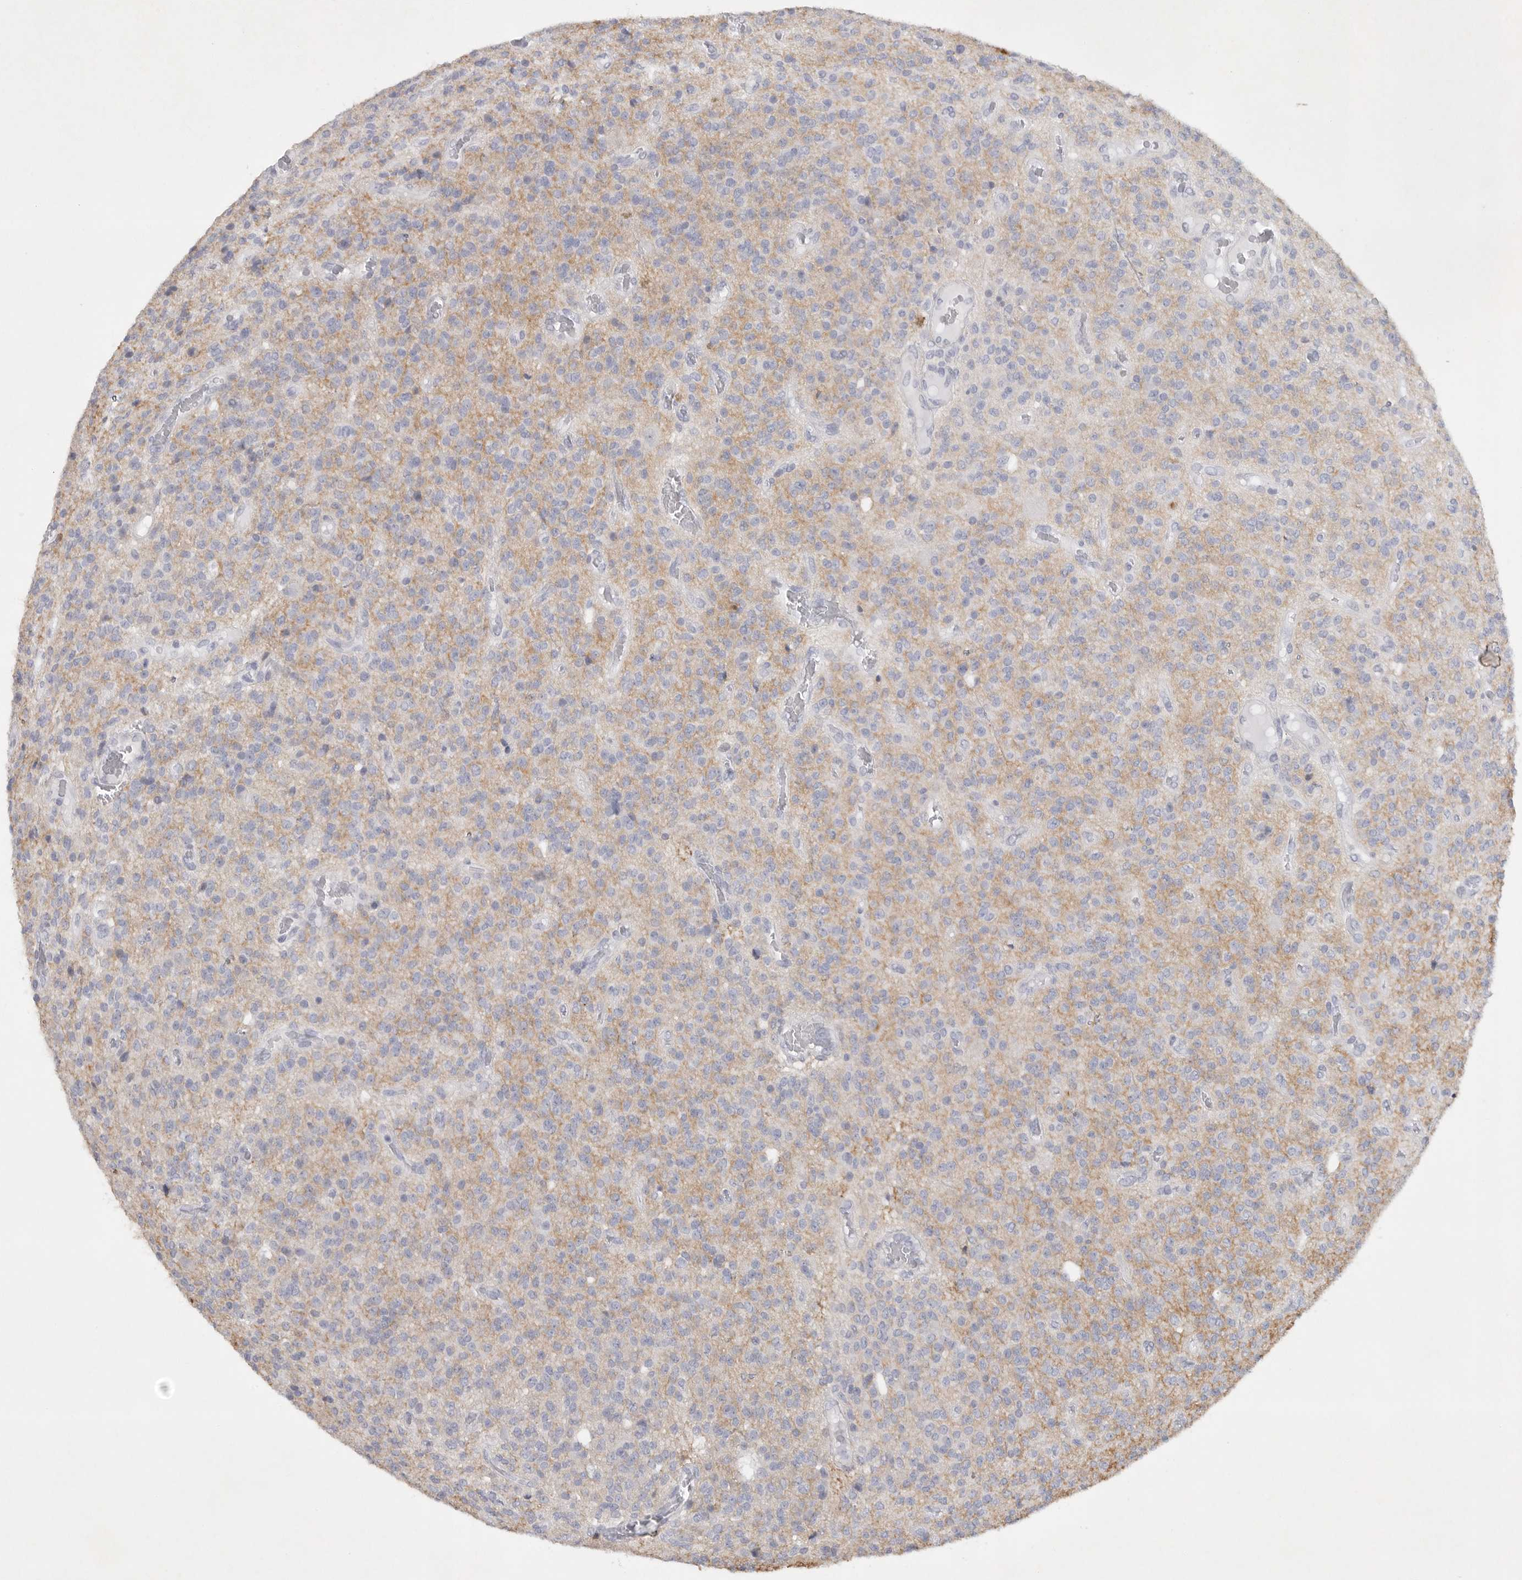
{"staining": {"intensity": "negative", "quantity": "none", "location": "none"}, "tissue": "glioma", "cell_type": "Tumor cells", "image_type": "cancer", "snomed": [{"axis": "morphology", "description": "Glioma, malignant, High grade"}, {"axis": "topography", "description": "Brain"}], "caption": "A micrograph of glioma stained for a protein shows no brown staining in tumor cells.", "gene": "TNR", "patient": {"sex": "male", "age": 34}}